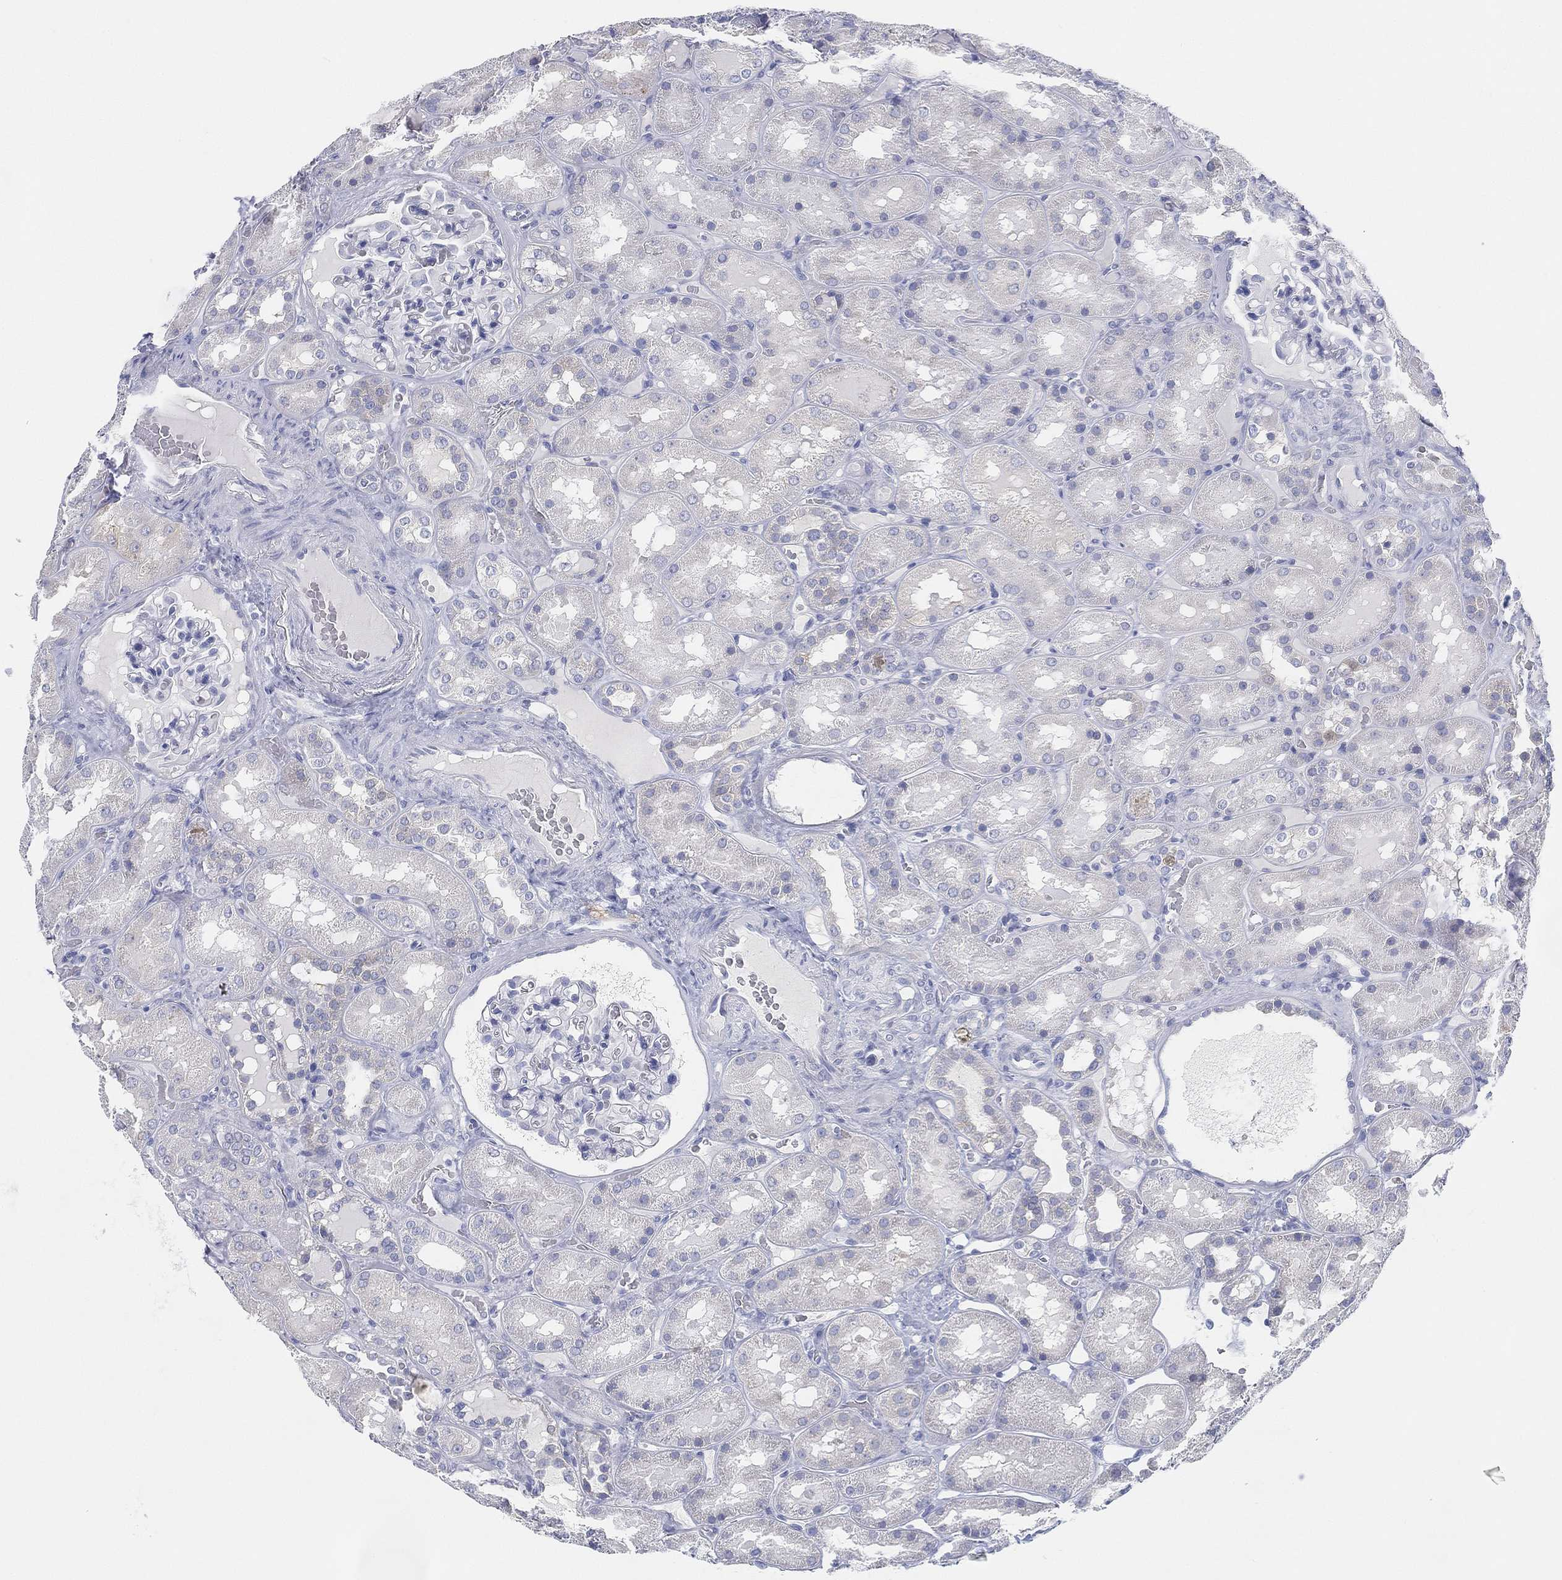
{"staining": {"intensity": "negative", "quantity": "none", "location": "none"}, "tissue": "kidney", "cell_type": "Cells in glomeruli", "image_type": "normal", "snomed": [{"axis": "morphology", "description": "Normal tissue, NOS"}, {"axis": "topography", "description": "Kidney"}], "caption": "Cells in glomeruli are negative for brown protein staining in benign kidney. (DAB (3,3'-diaminobenzidine) IHC visualized using brightfield microscopy, high magnification).", "gene": "GCNA", "patient": {"sex": "male", "age": 73}}